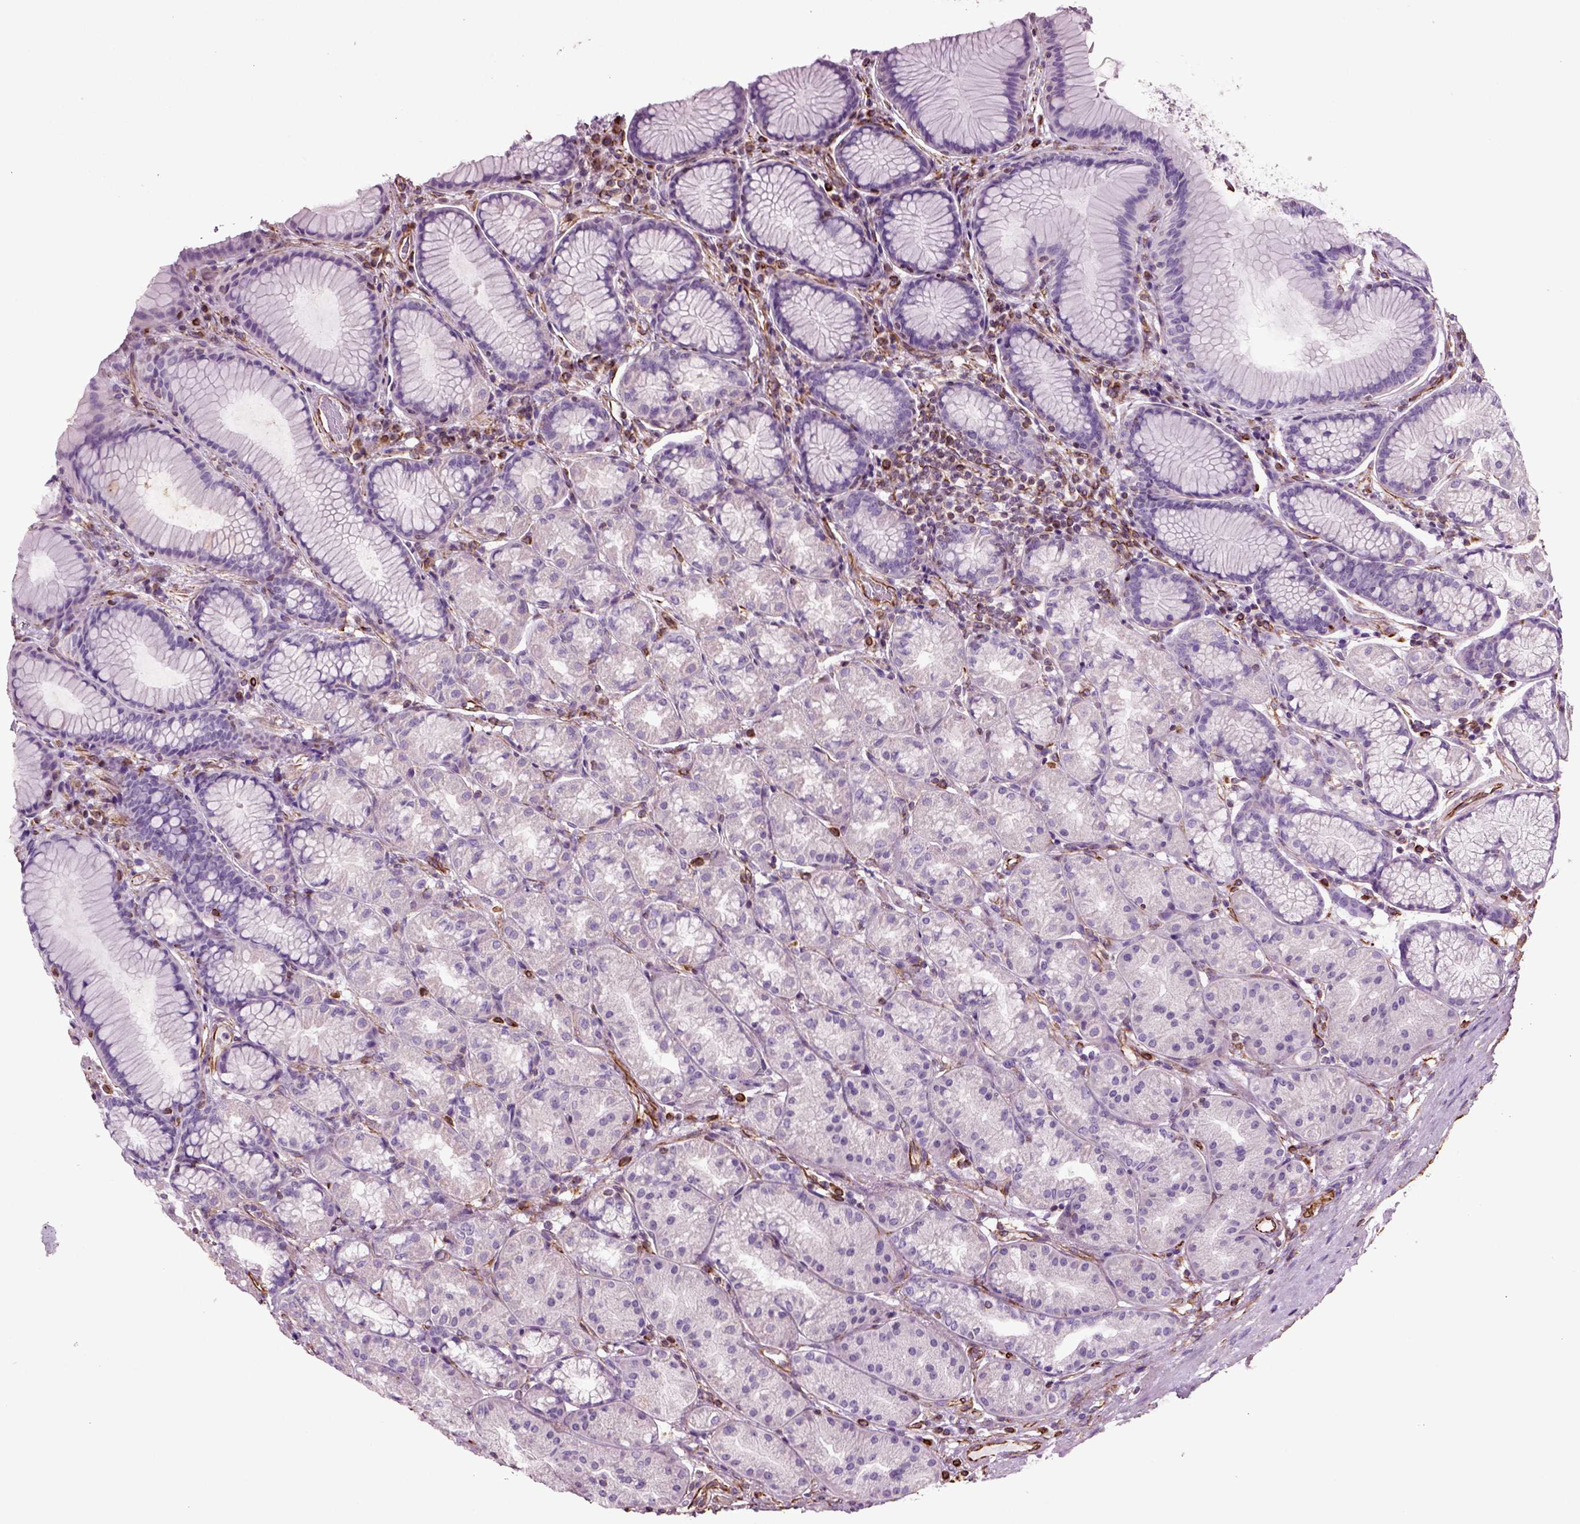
{"staining": {"intensity": "weak", "quantity": "<25%", "location": "cytoplasmic/membranous"}, "tissue": "stomach", "cell_type": "Glandular cells", "image_type": "normal", "snomed": [{"axis": "morphology", "description": "Normal tissue, NOS"}, {"axis": "morphology", "description": "Adenocarcinoma, NOS"}, {"axis": "topography", "description": "Stomach"}], "caption": "High magnification brightfield microscopy of normal stomach stained with DAB (3,3'-diaminobenzidine) (brown) and counterstained with hematoxylin (blue): glandular cells show no significant staining. The staining is performed using DAB (3,3'-diaminobenzidine) brown chromogen with nuclei counter-stained in using hematoxylin.", "gene": "ACER3", "patient": {"sex": "female", "age": 79}}